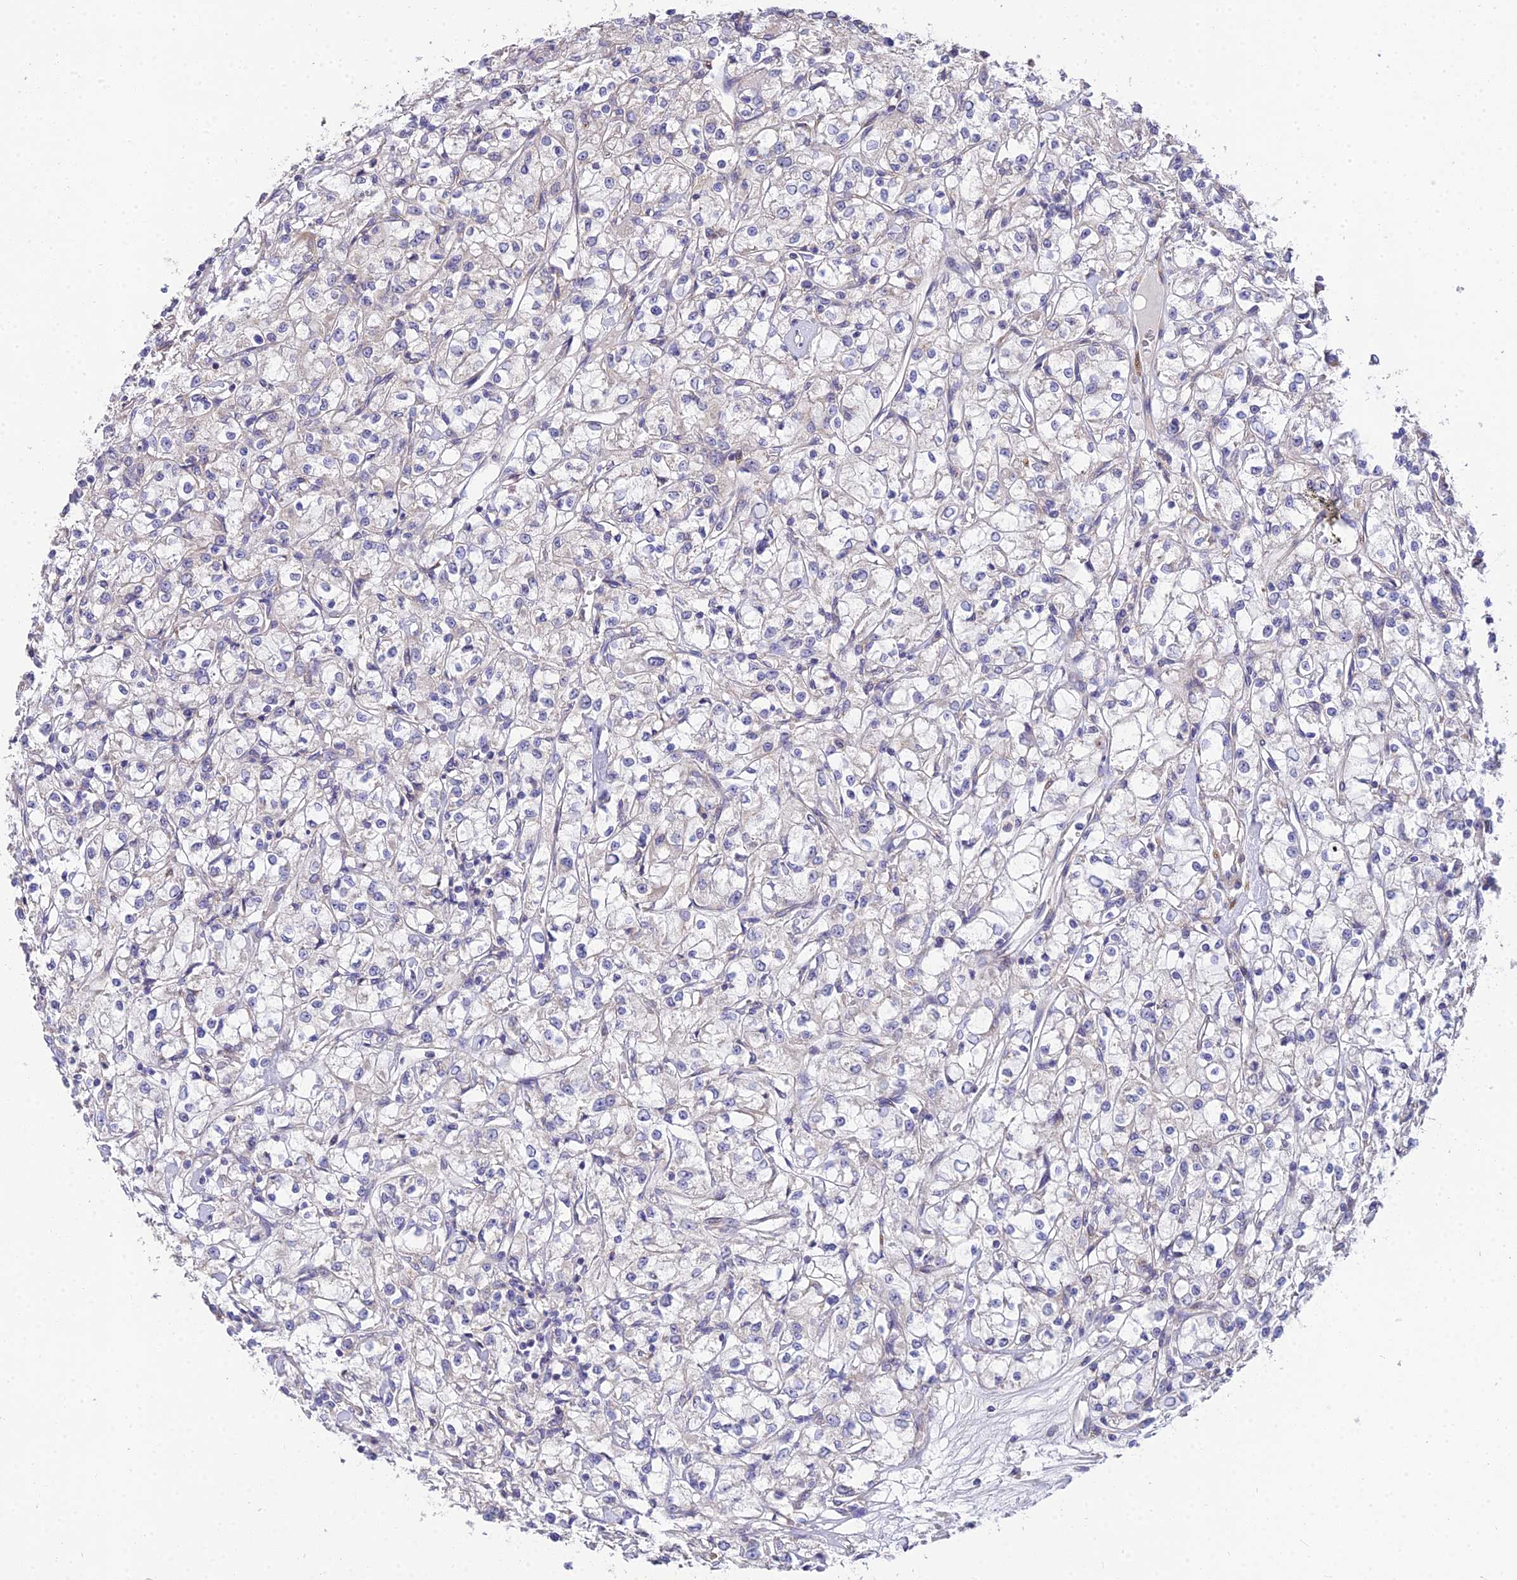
{"staining": {"intensity": "negative", "quantity": "none", "location": "none"}, "tissue": "renal cancer", "cell_type": "Tumor cells", "image_type": "cancer", "snomed": [{"axis": "morphology", "description": "Adenocarcinoma, NOS"}, {"axis": "topography", "description": "Kidney"}], "caption": "This is an immunohistochemistry (IHC) micrograph of renal cancer. There is no staining in tumor cells.", "gene": "ARL8B", "patient": {"sex": "female", "age": 59}}